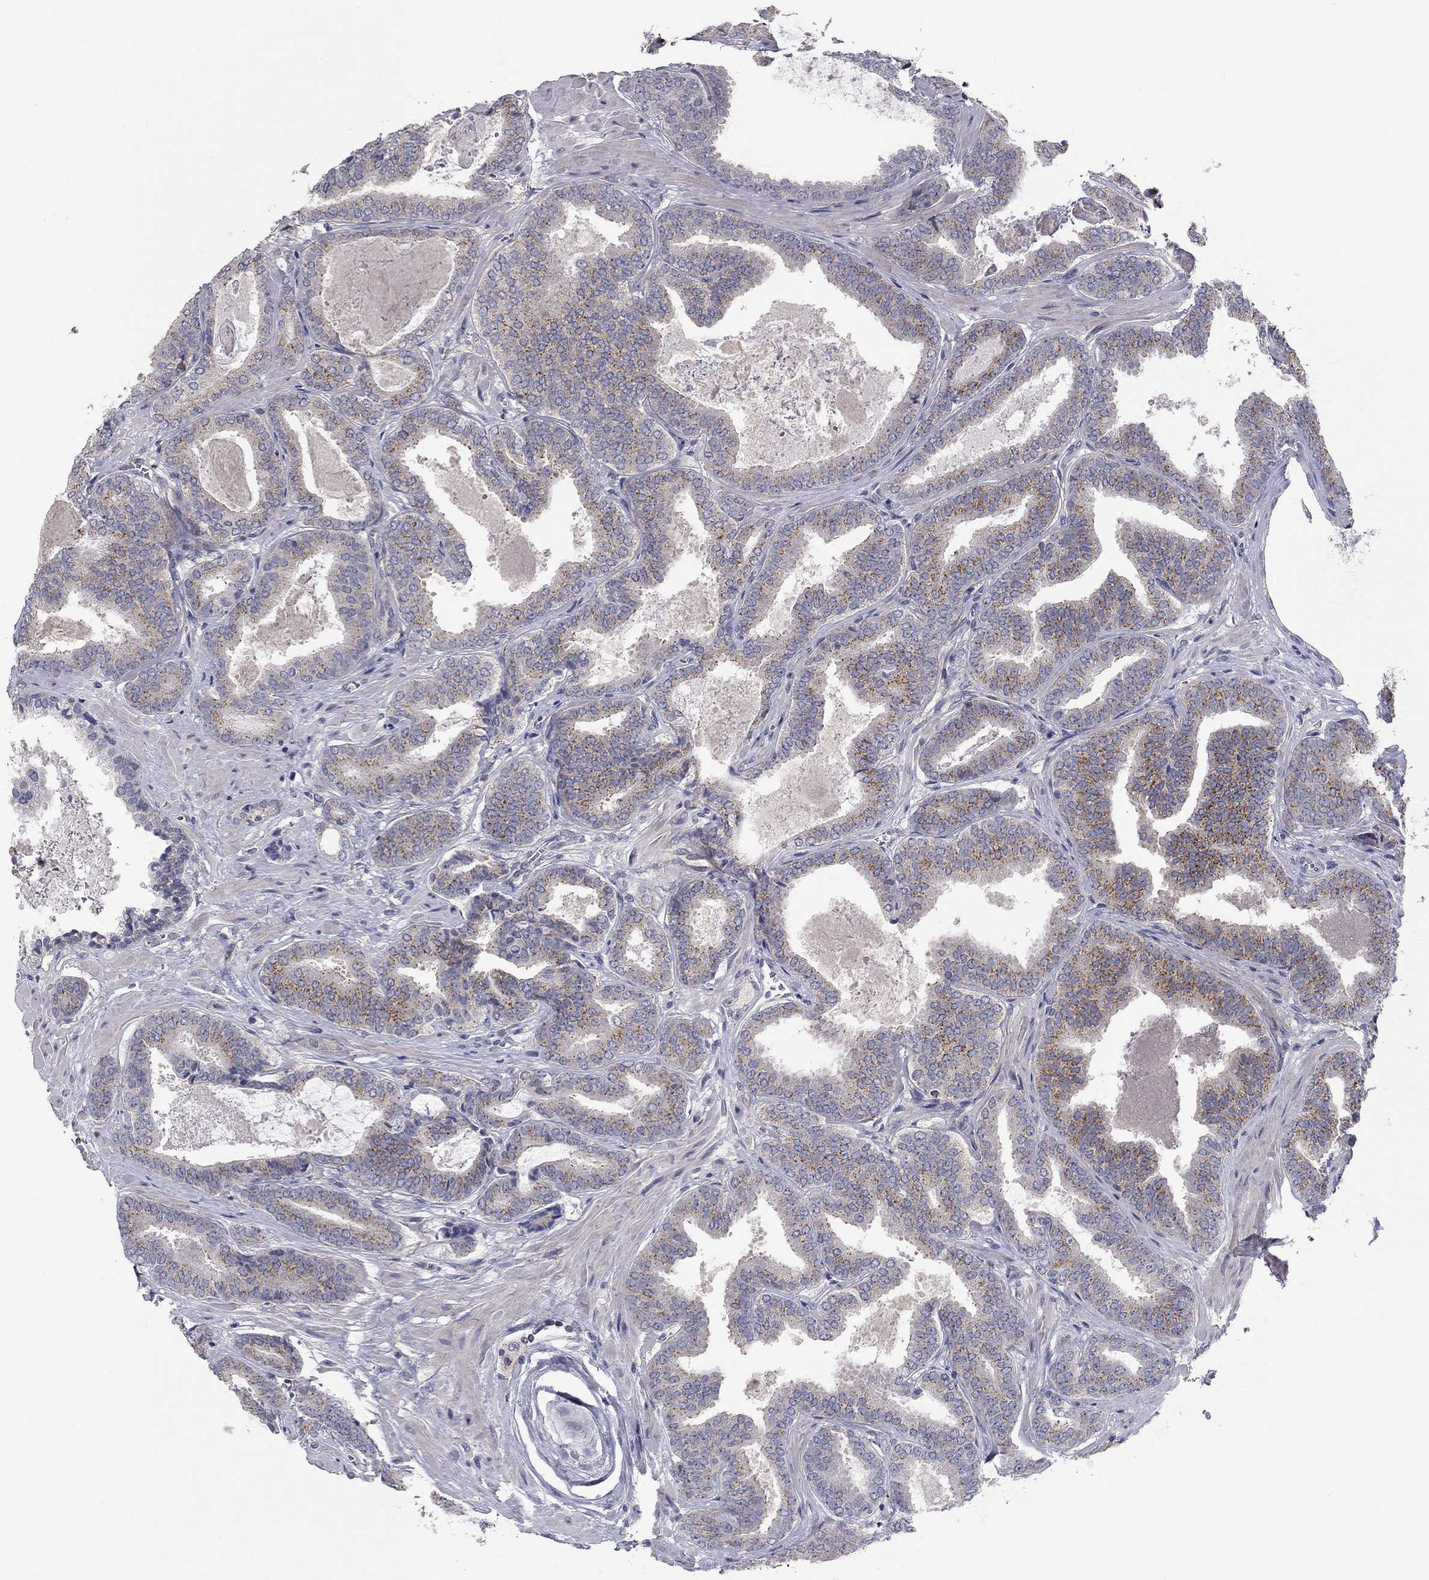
{"staining": {"intensity": "moderate", "quantity": "25%-75%", "location": "cytoplasmic/membranous"}, "tissue": "prostate cancer", "cell_type": "Tumor cells", "image_type": "cancer", "snomed": [{"axis": "morphology", "description": "Adenocarcinoma, NOS"}, {"axis": "topography", "description": "Prostate"}], "caption": "IHC photomicrograph of human adenocarcinoma (prostate) stained for a protein (brown), which exhibits medium levels of moderate cytoplasmic/membranous expression in approximately 25%-75% of tumor cells.", "gene": "SEPTIN3", "patient": {"sex": "male", "age": 63}}